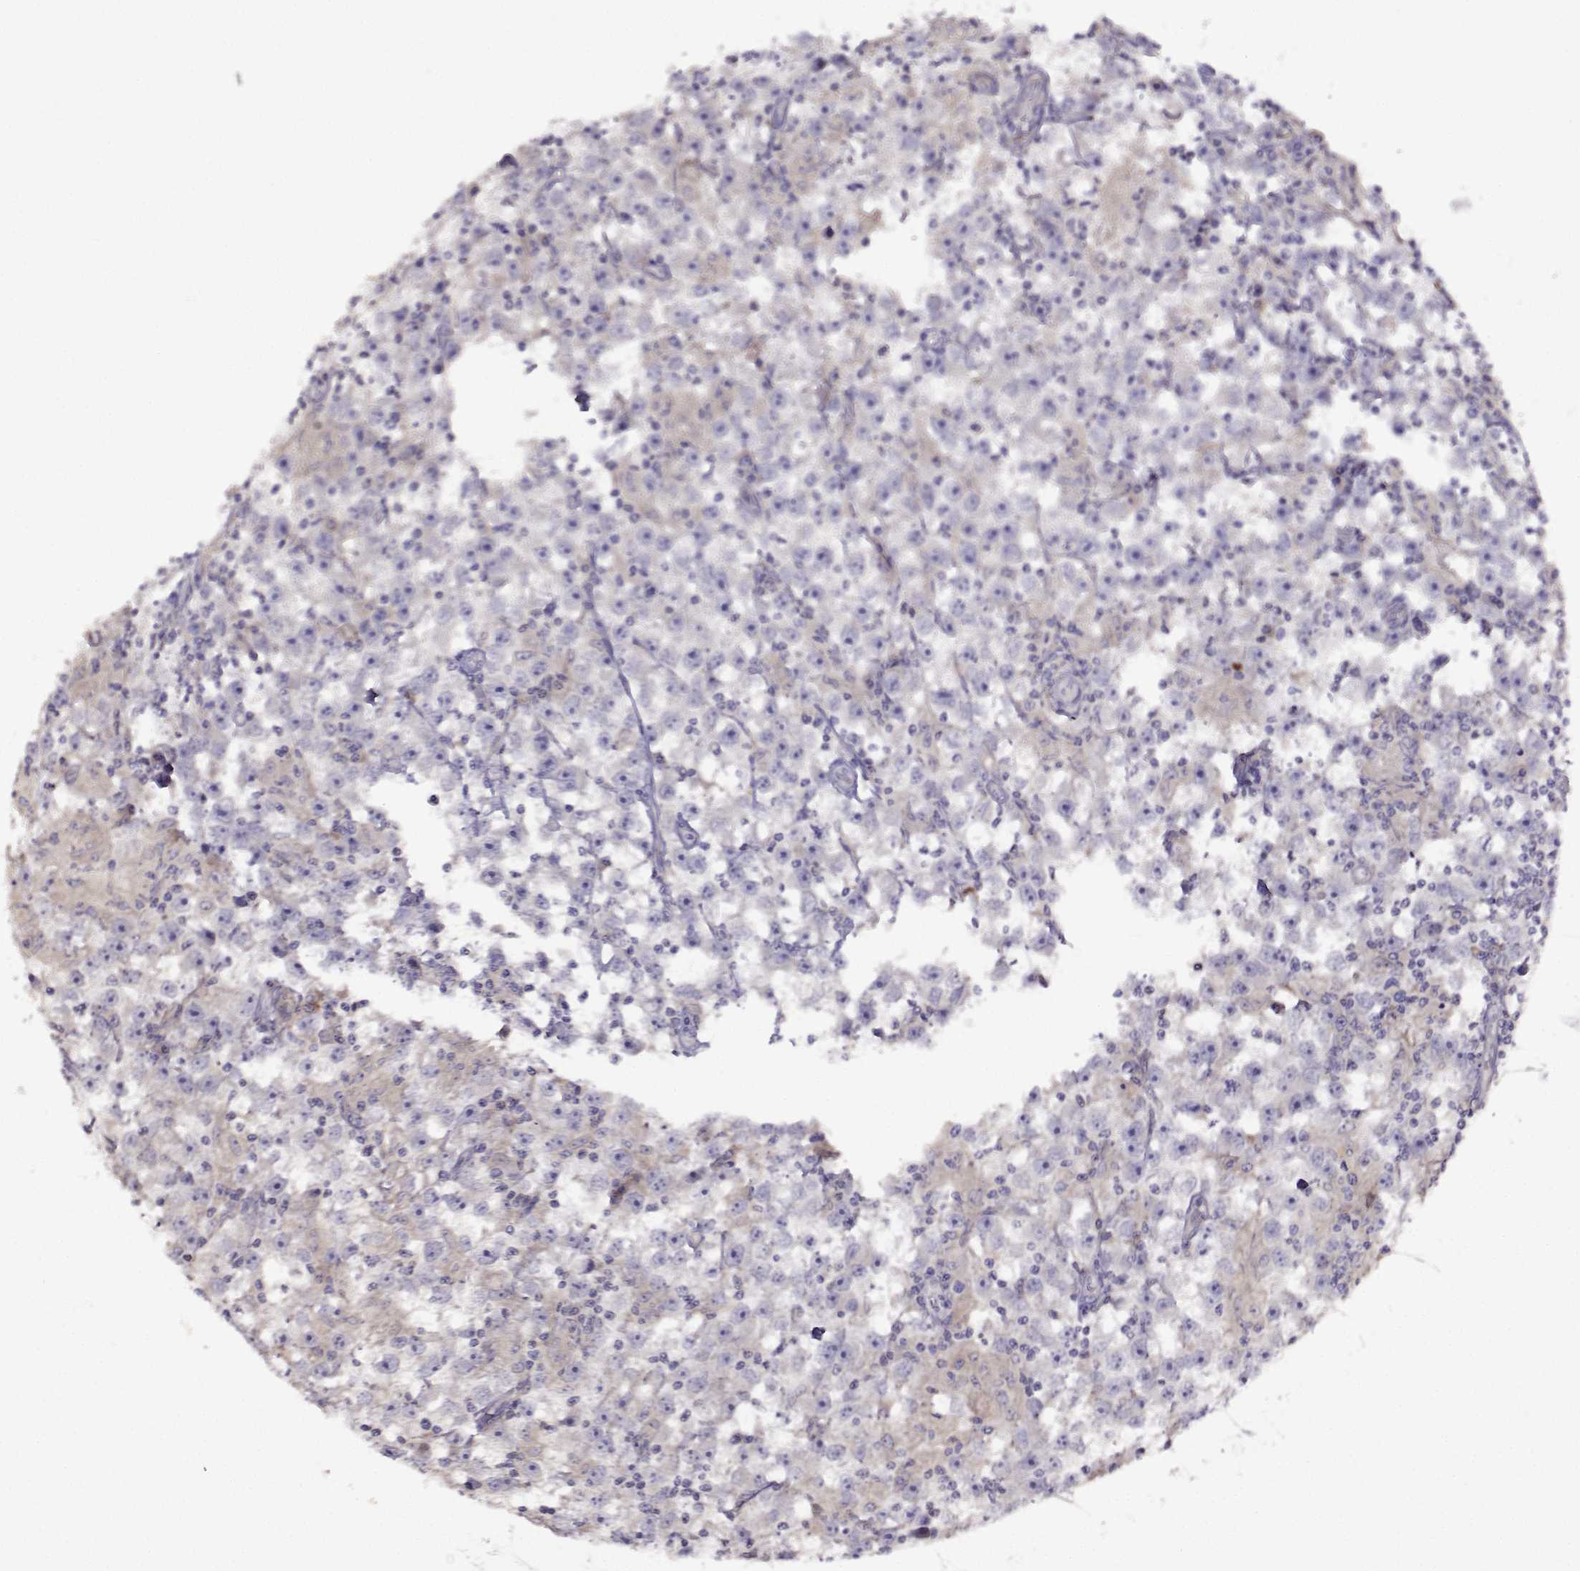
{"staining": {"intensity": "negative", "quantity": "none", "location": "none"}, "tissue": "testis cancer", "cell_type": "Tumor cells", "image_type": "cancer", "snomed": [{"axis": "morphology", "description": "Seminoma, NOS"}, {"axis": "topography", "description": "Testis"}], "caption": "This photomicrograph is of testis cancer stained with IHC to label a protein in brown with the nuclei are counter-stained blue. There is no expression in tumor cells. (IHC, brightfield microscopy, high magnification).", "gene": "SULT2A1", "patient": {"sex": "male", "age": 33}}